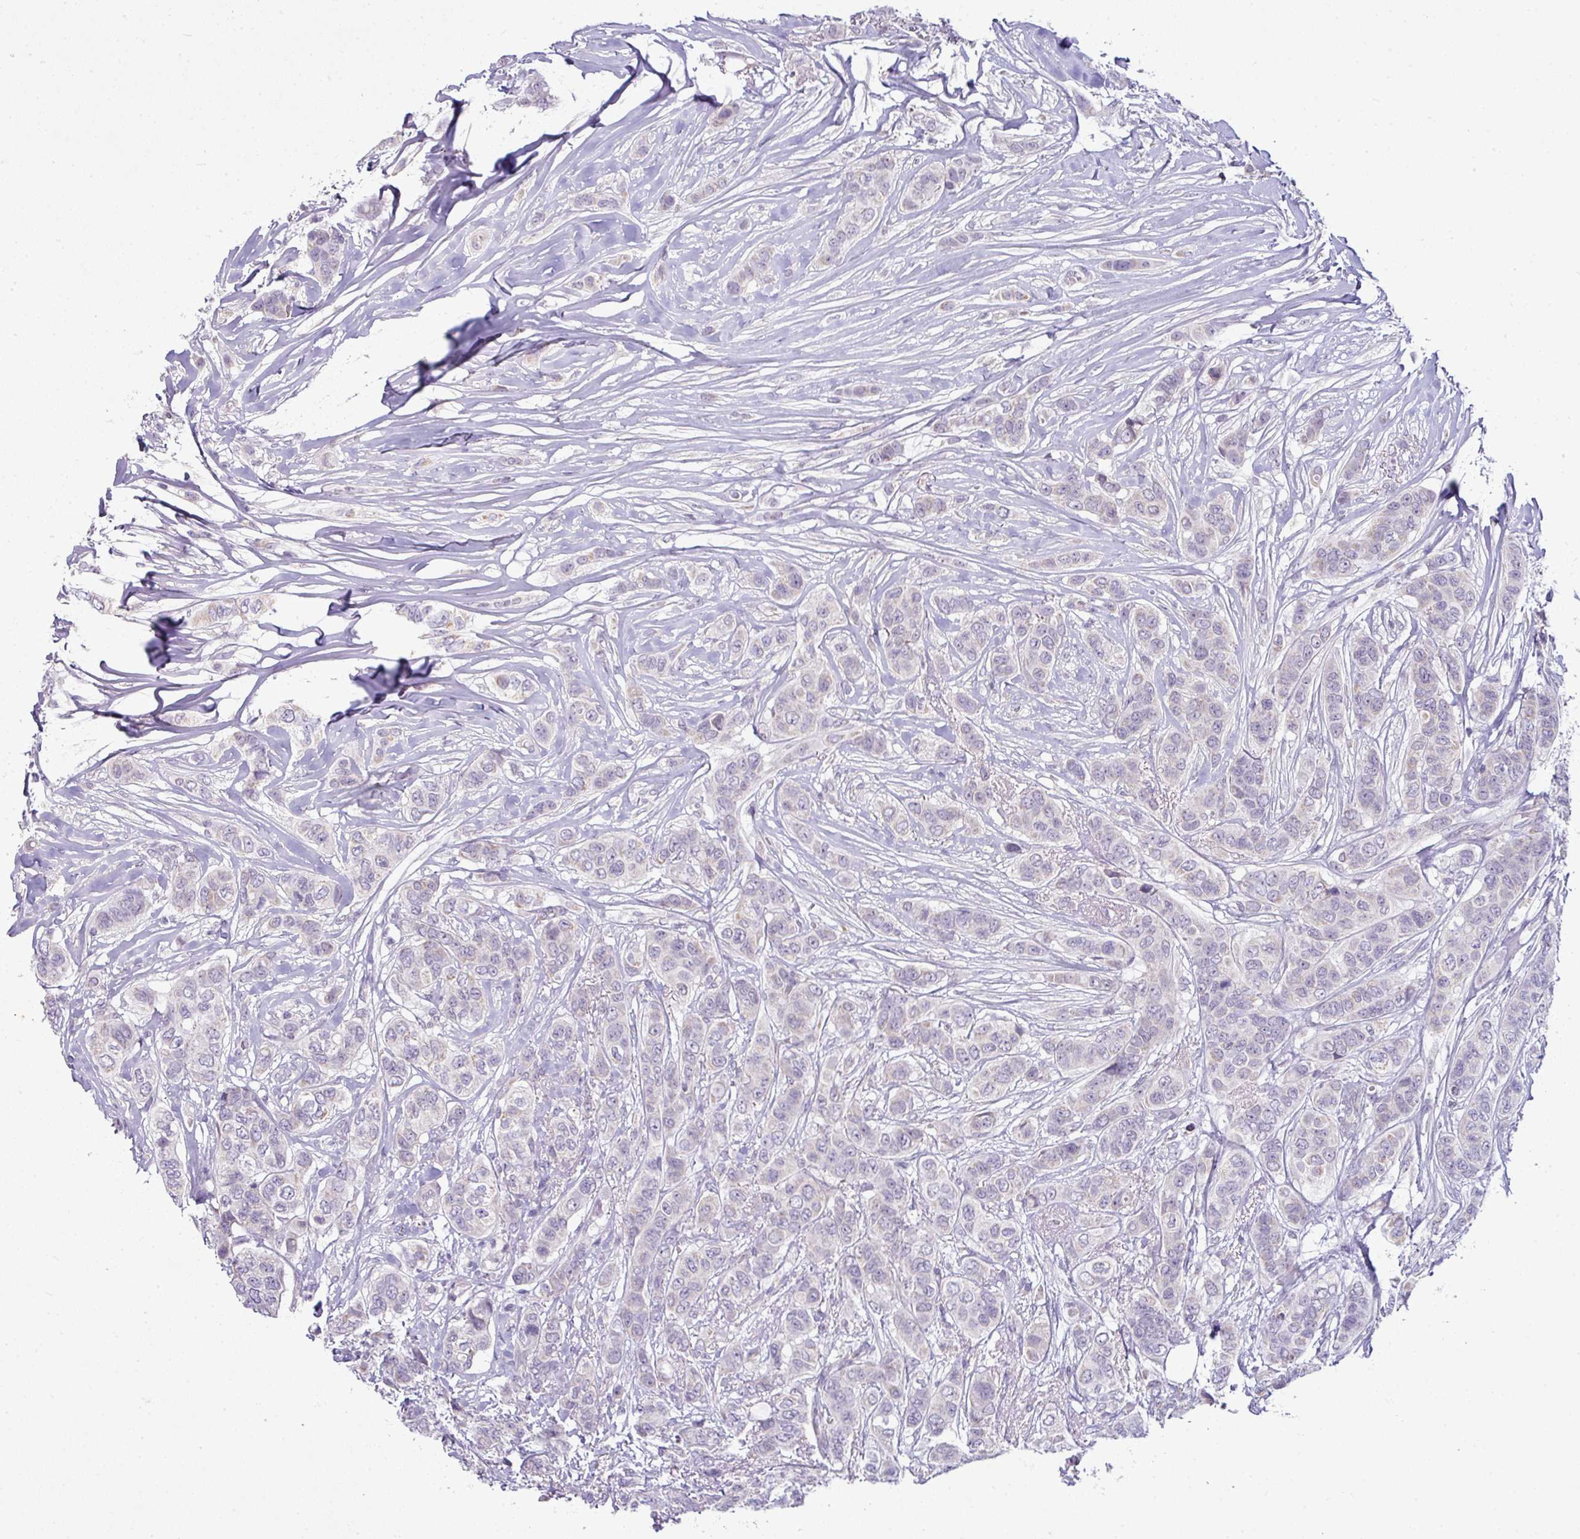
{"staining": {"intensity": "negative", "quantity": "none", "location": "none"}, "tissue": "breast cancer", "cell_type": "Tumor cells", "image_type": "cancer", "snomed": [{"axis": "morphology", "description": "Lobular carcinoma"}, {"axis": "topography", "description": "Breast"}], "caption": "DAB (3,3'-diaminobenzidine) immunohistochemical staining of breast cancer exhibits no significant expression in tumor cells.", "gene": "HBEGF", "patient": {"sex": "female", "age": 51}}